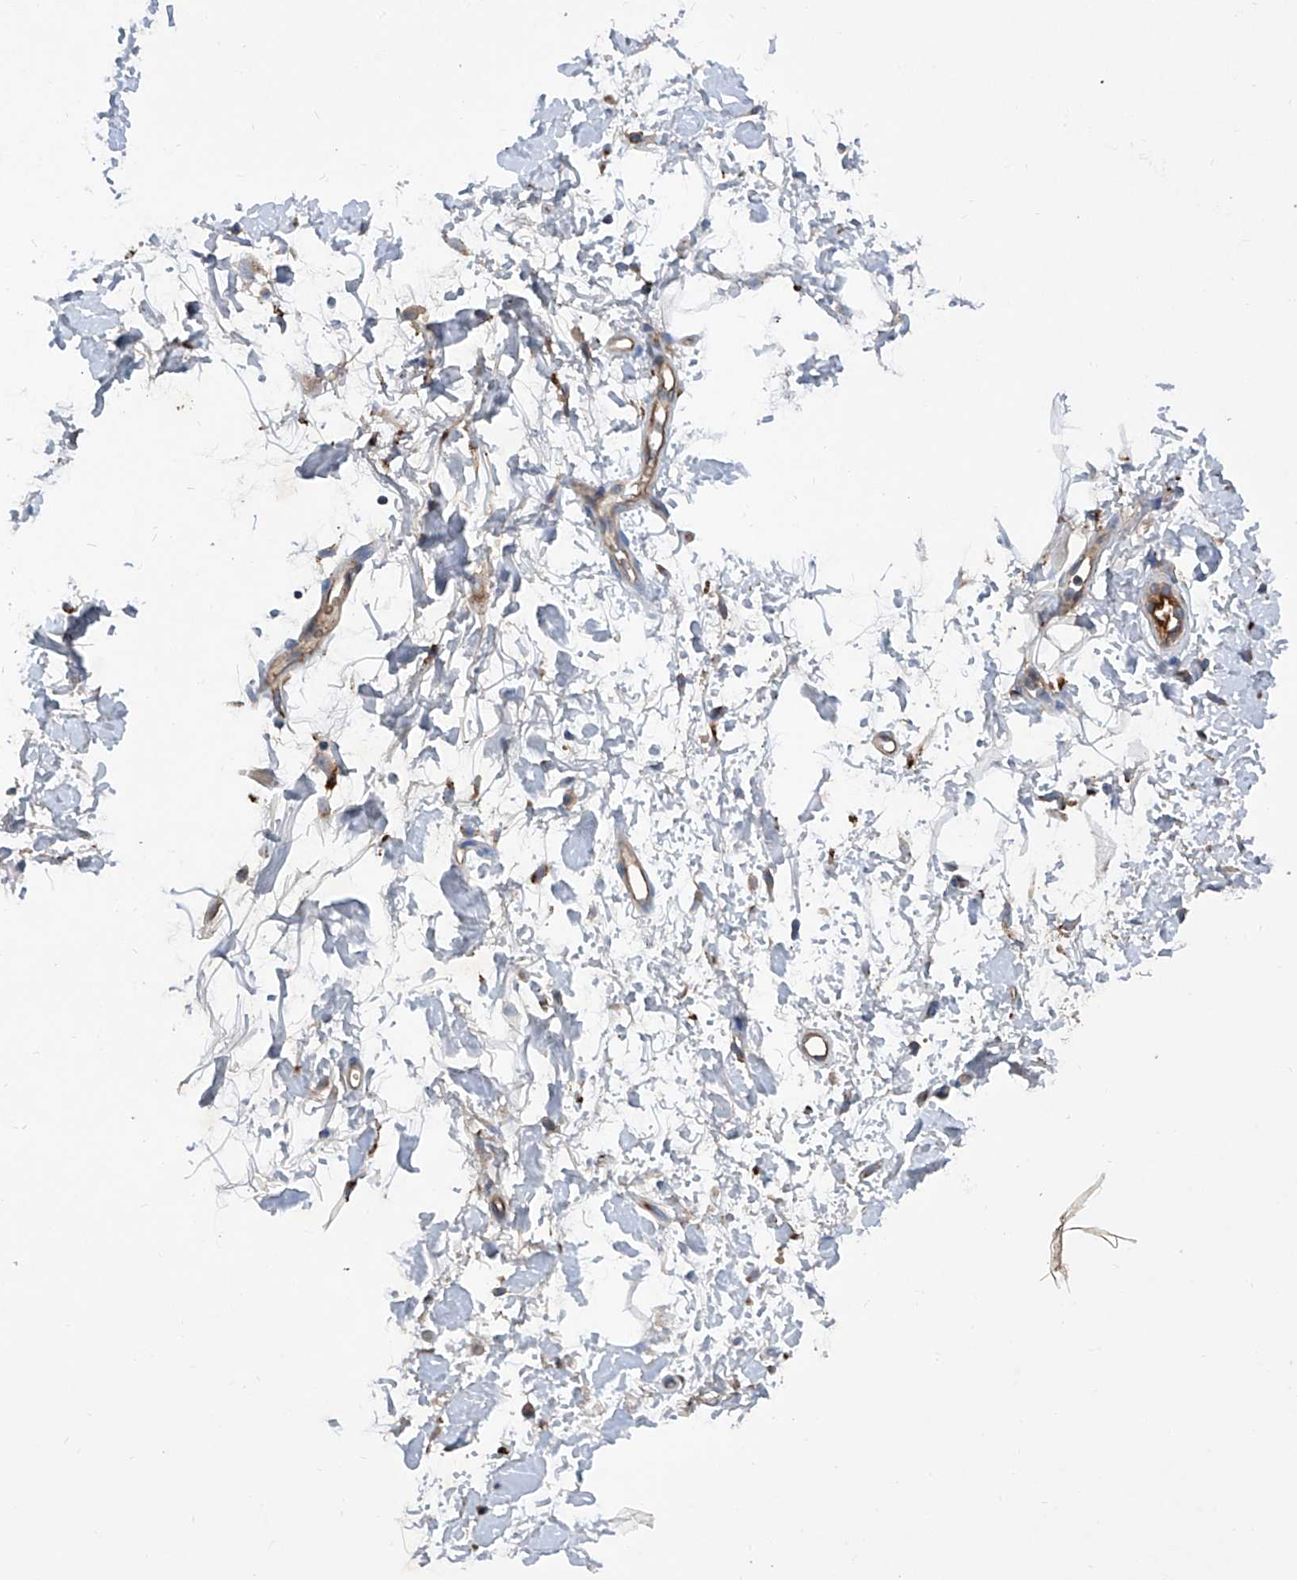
{"staining": {"intensity": "negative", "quantity": "none", "location": "none"}, "tissue": "adipose tissue", "cell_type": "Adipocytes", "image_type": "normal", "snomed": [{"axis": "morphology", "description": "Normal tissue, NOS"}, {"axis": "morphology", "description": "Adenocarcinoma, NOS"}, {"axis": "topography", "description": "Pancreas"}, {"axis": "topography", "description": "Peripheral nerve tissue"}], "caption": "IHC of unremarkable adipose tissue shows no staining in adipocytes. The staining is performed using DAB (3,3'-diaminobenzidine) brown chromogen with nuclei counter-stained in using hematoxylin.", "gene": "ASCC3", "patient": {"sex": "male", "age": 59}}